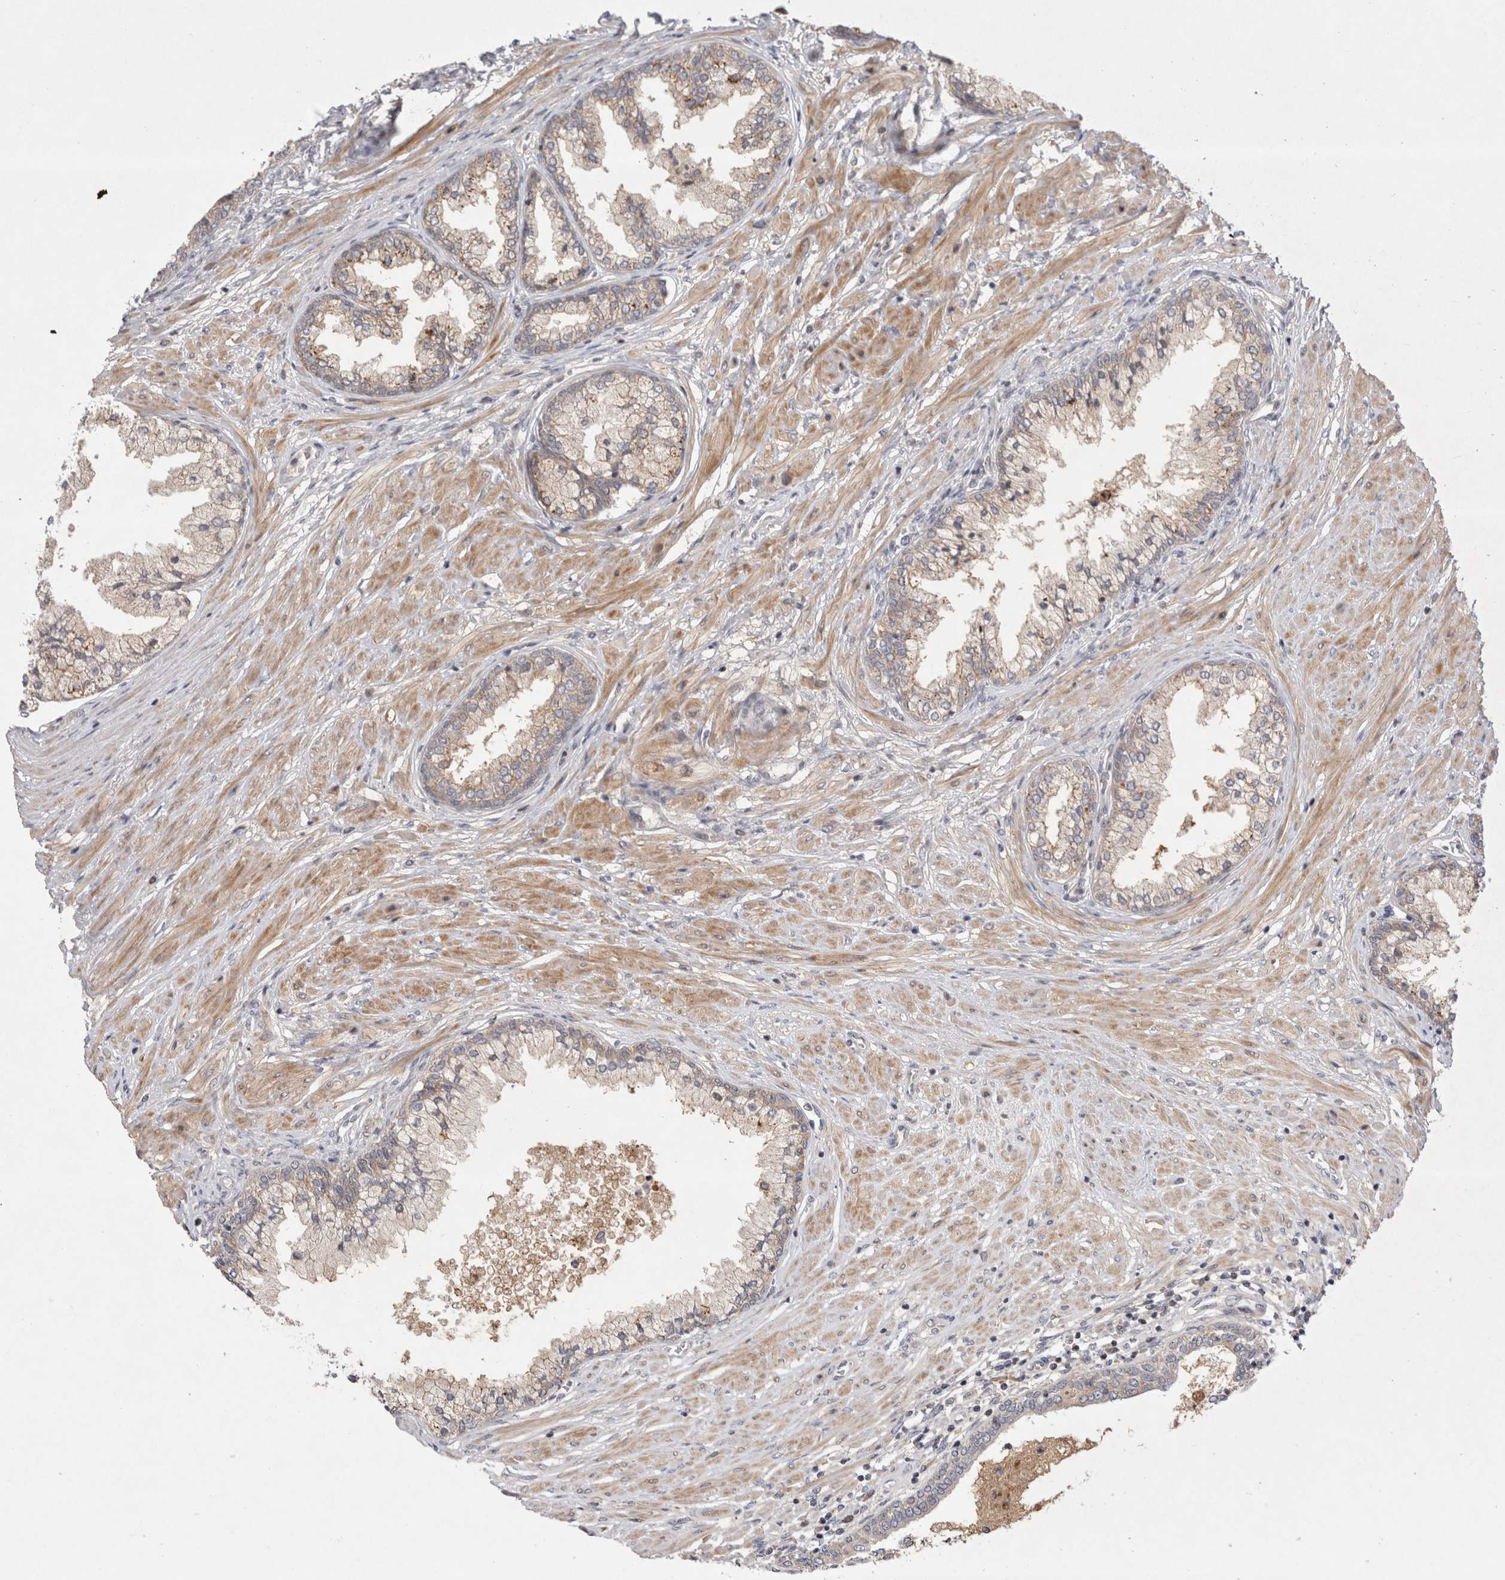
{"staining": {"intensity": "weak", "quantity": ">75%", "location": "cytoplasmic/membranous"}, "tissue": "prostate cancer", "cell_type": "Tumor cells", "image_type": "cancer", "snomed": [{"axis": "morphology", "description": "Adenocarcinoma, High grade"}, {"axis": "topography", "description": "Prostate"}], "caption": "High-grade adenocarcinoma (prostate) stained for a protein reveals weak cytoplasmic/membranous positivity in tumor cells. (Brightfield microscopy of DAB IHC at high magnification).", "gene": "PLEKHM1", "patient": {"sex": "male", "age": 61}}